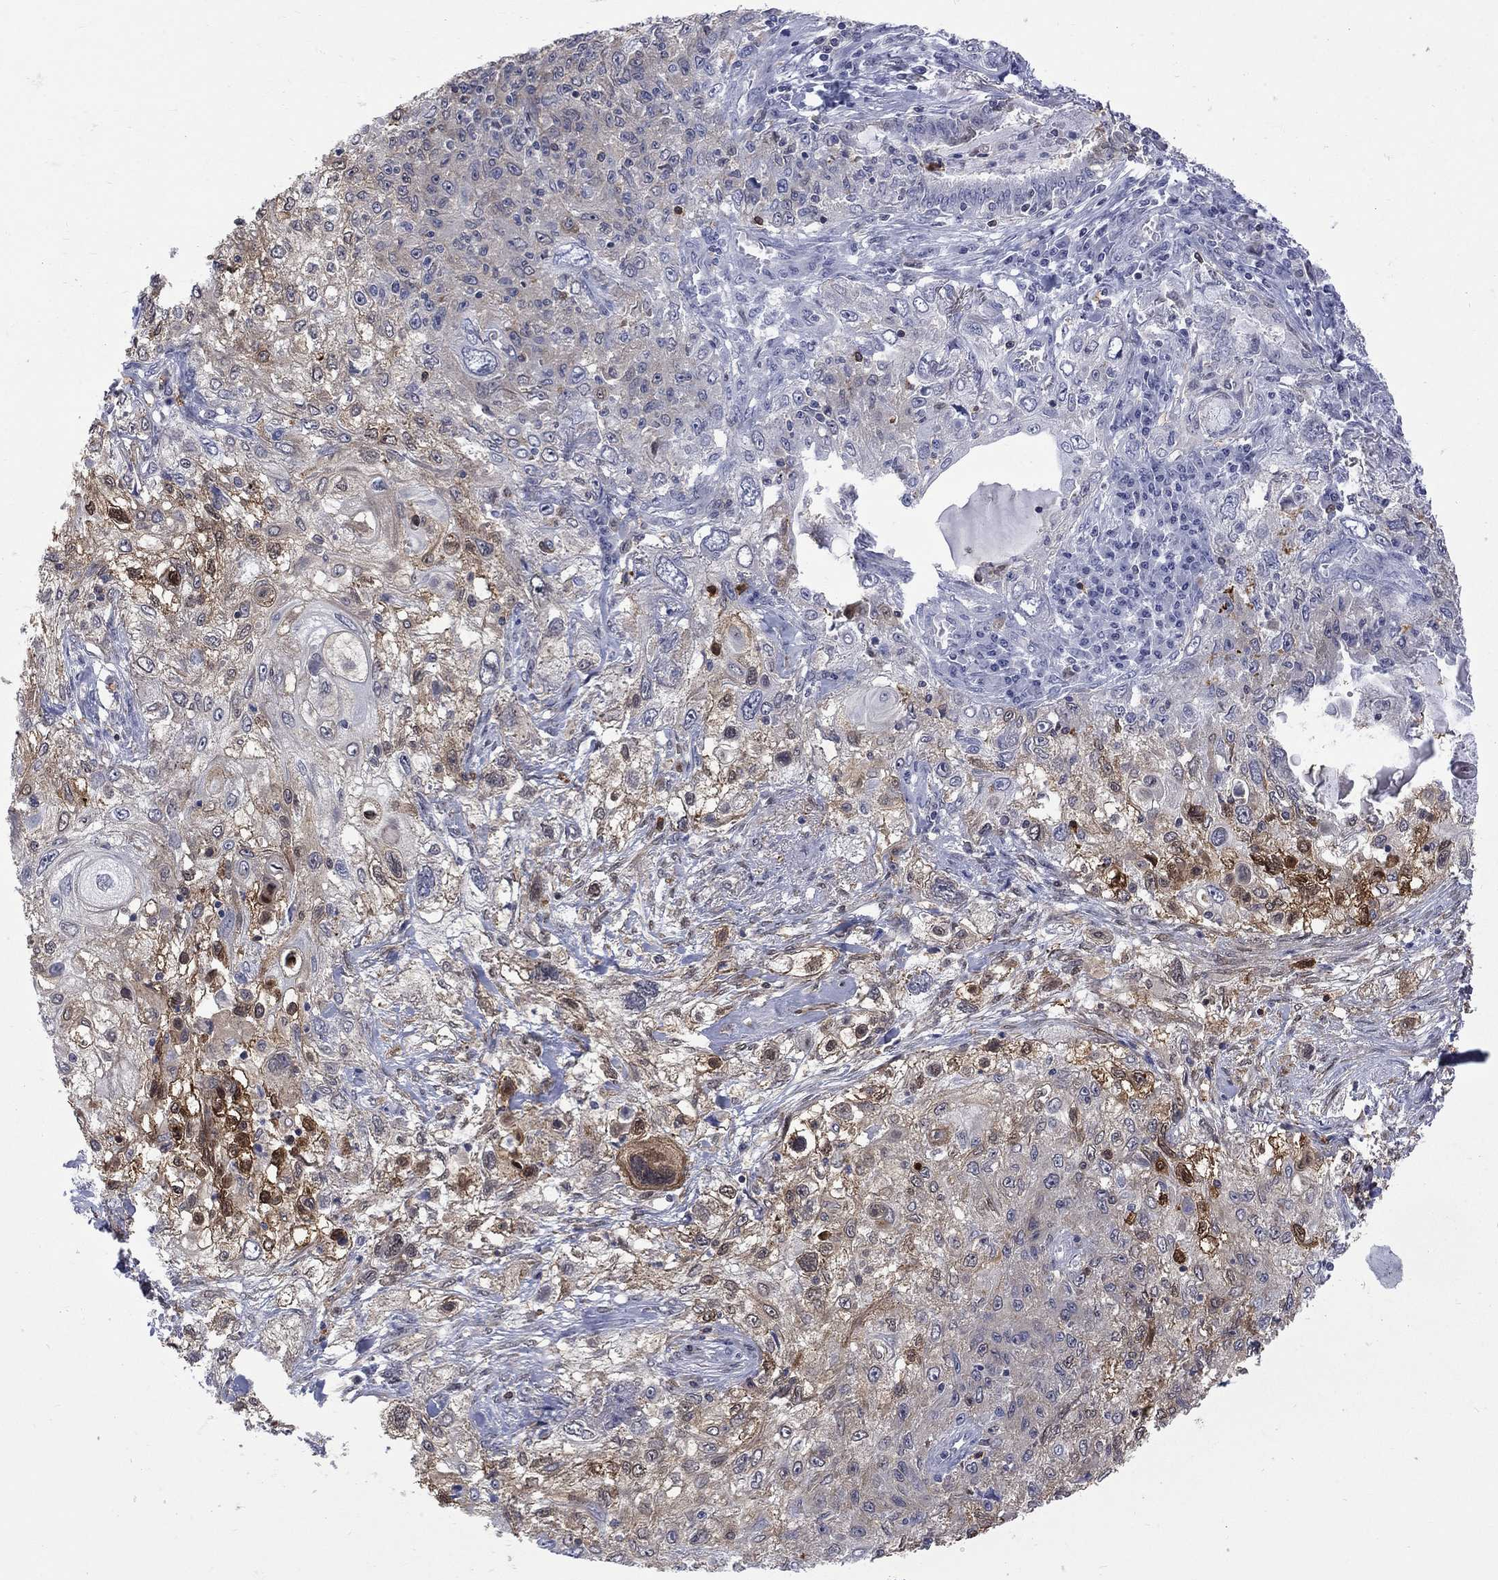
{"staining": {"intensity": "moderate", "quantity": "<25%", "location": "cytoplasmic/membranous"}, "tissue": "lung cancer", "cell_type": "Tumor cells", "image_type": "cancer", "snomed": [{"axis": "morphology", "description": "Squamous cell carcinoma, NOS"}, {"axis": "topography", "description": "Lung"}], "caption": "This is an image of immunohistochemistry staining of lung cancer, which shows moderate staining in the cytoplasmic/membranous of tumor cells.", "gene": "HKDC1", "patient": {"sex": "female", "age": 69}}